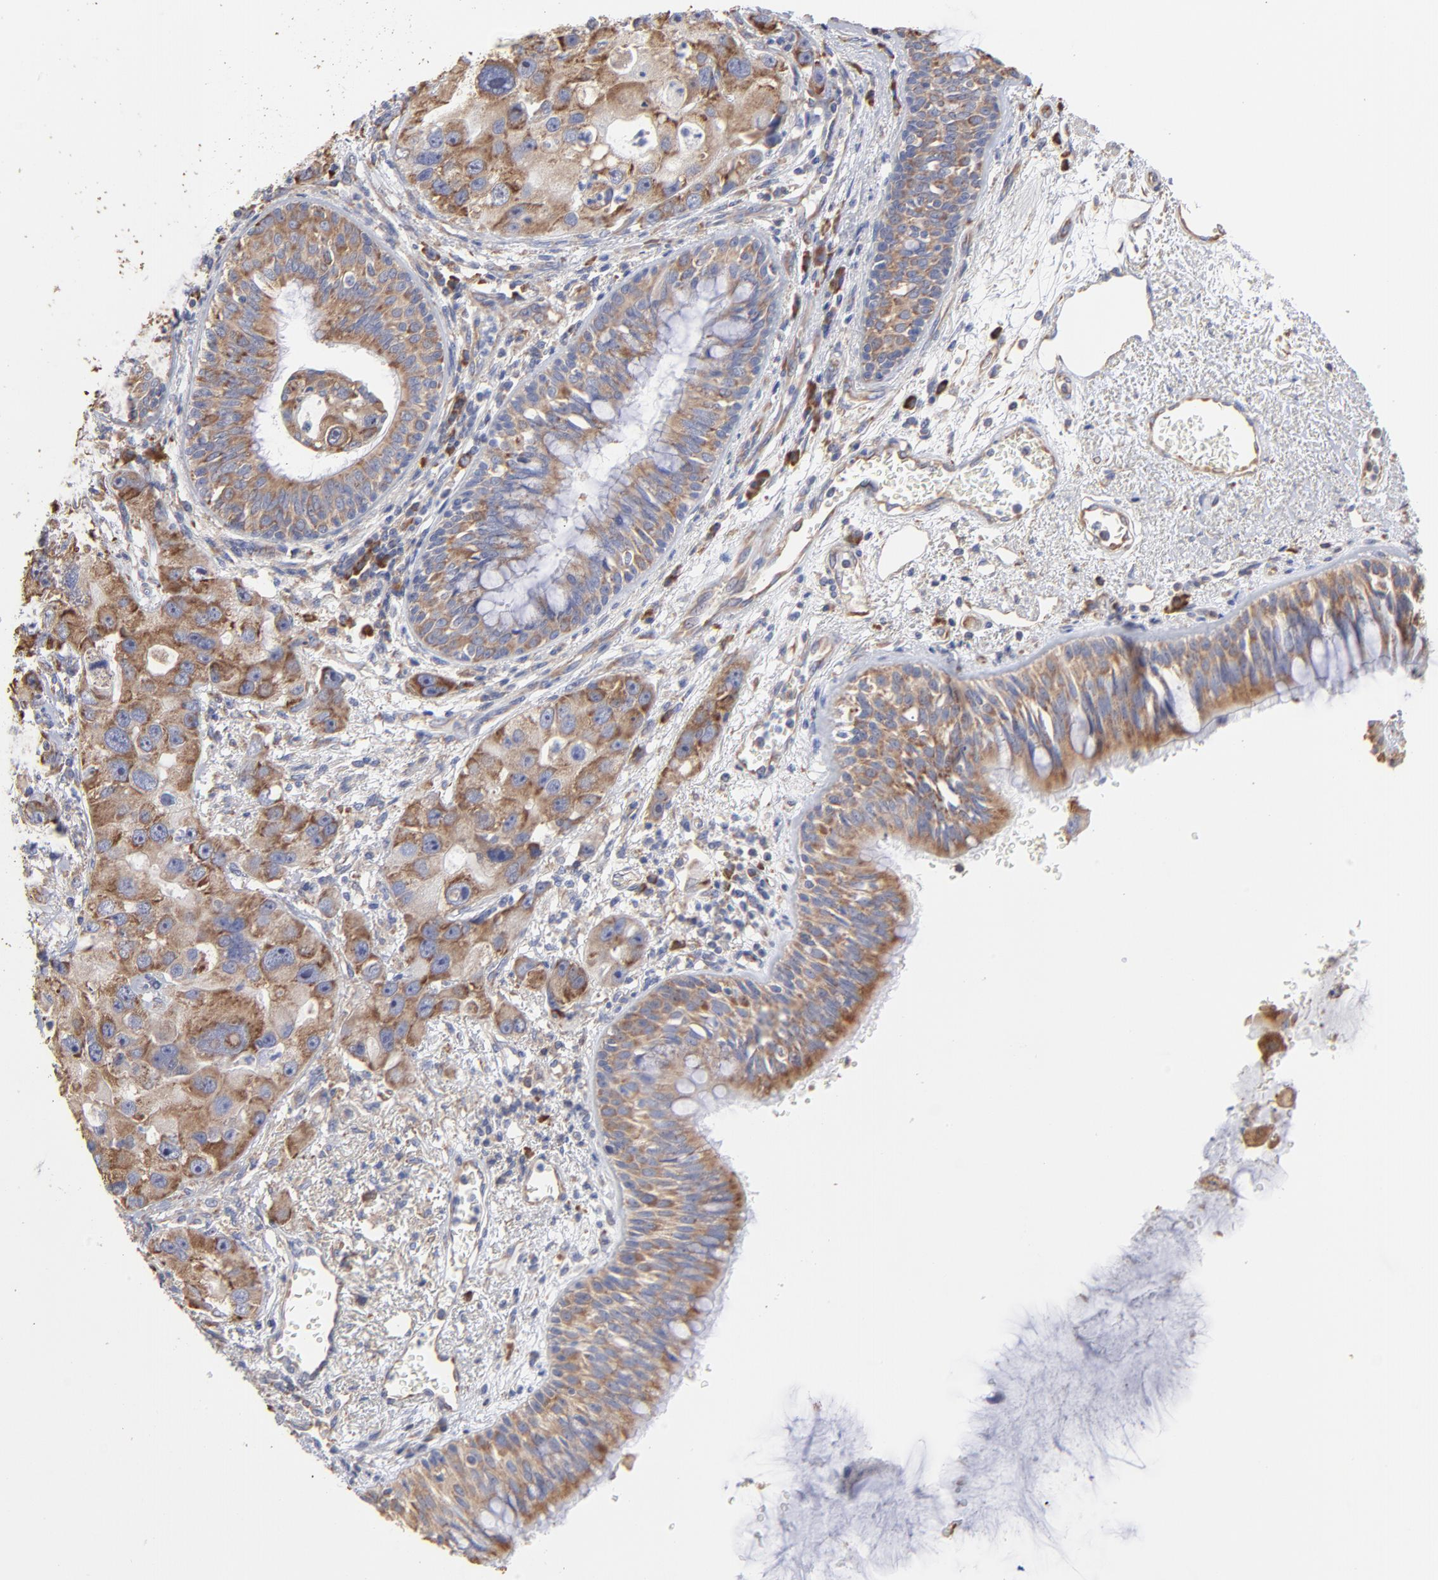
{"staining": {"intensity": "moderate", "quantity": ">75%", "location": "cytoplasmic/membranous"}, "tissue": "bronchus", "cell_type": "Respiratory epithelial cells", "image_type": "normal", "snomed": [{"axis": "morphology", "description": "Normal tissue, NOS"}, {"axis": "morphology", "description": "Adenocarcinoma, NOS"}, {"axis": "morphology", "description": "Adenocarcinoma, metastatic, NOS"}, {"axis": "topography", "description": "Lymph node"}, {"axis": "topography", "description": "Bronchus"}, {"axis": "topography", "description": "Lung"}], "caption": "Respiratory epithelial cells exhibit moderate cytoplasmic/membranous positivity in about >75% of cells in benign bronchus. The protein of interest is stained brown, and the nuclei are stained in blue (DAB (3,3'-diaminobenzidine) IHC with brightfield microscopy, high magnification).", "gene": "RPL3", "patient": {"sex": "female", "age": 54}}